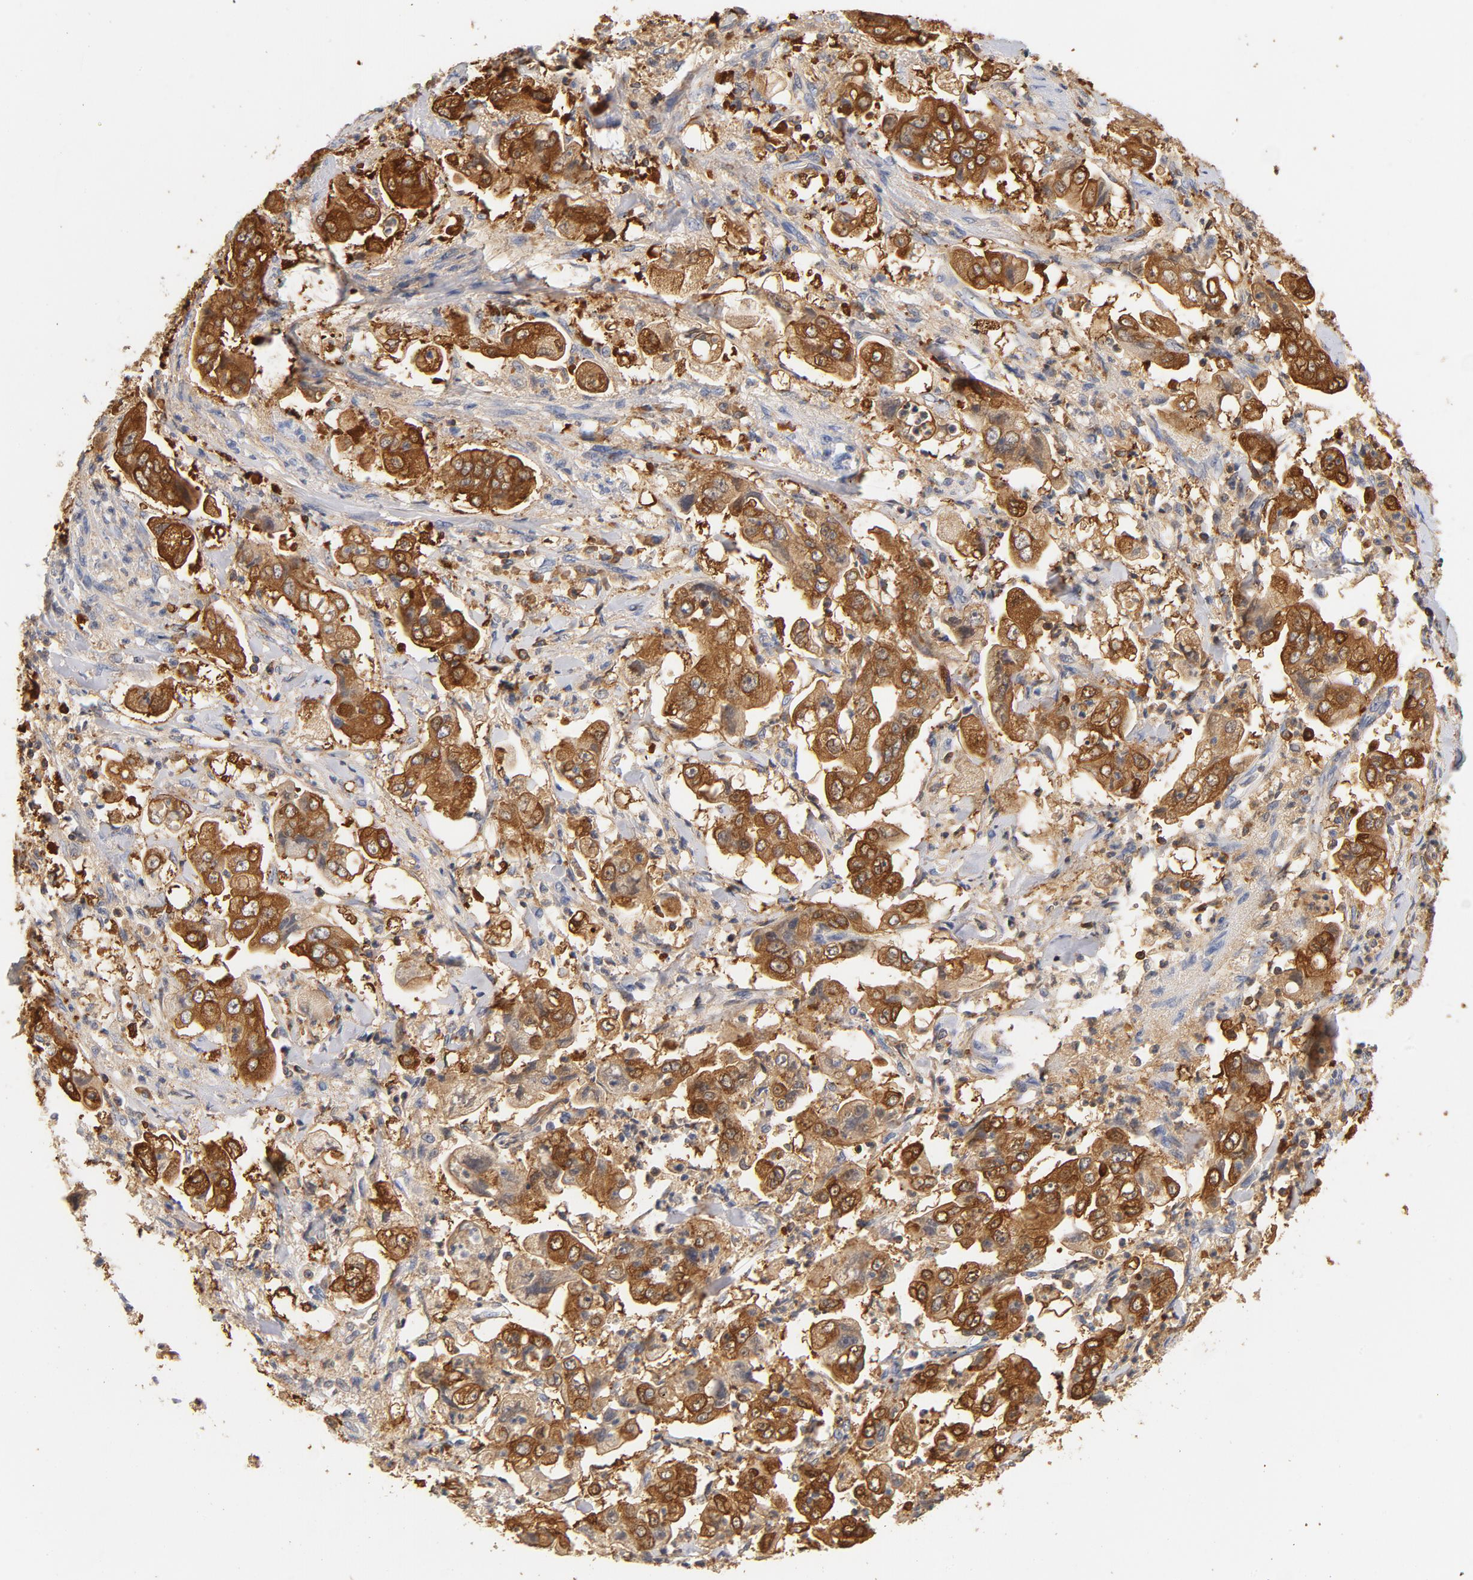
{"staining": {"intensity": "strong", "quantity": ">75%", "location": "cytoplasmic/membranous"}, "tissue": "stomach cancer", "cell_type": "Tumor cells", "image_type": "cancer", "snomed": [{"axis": "morphology", "description": "Adenocarcinoma, NOS"}, {"axis": "topography", "description": "Stomach"}], "caption": "A micrograph showing strong cytoplasmic/membranous expression in about >75% of tumor cells in adenocarcinoma (stomach), as visualized by brown immunohistochemical staining.", "gene": "EZR", "patient": {"sex": "male", "age": 62}}